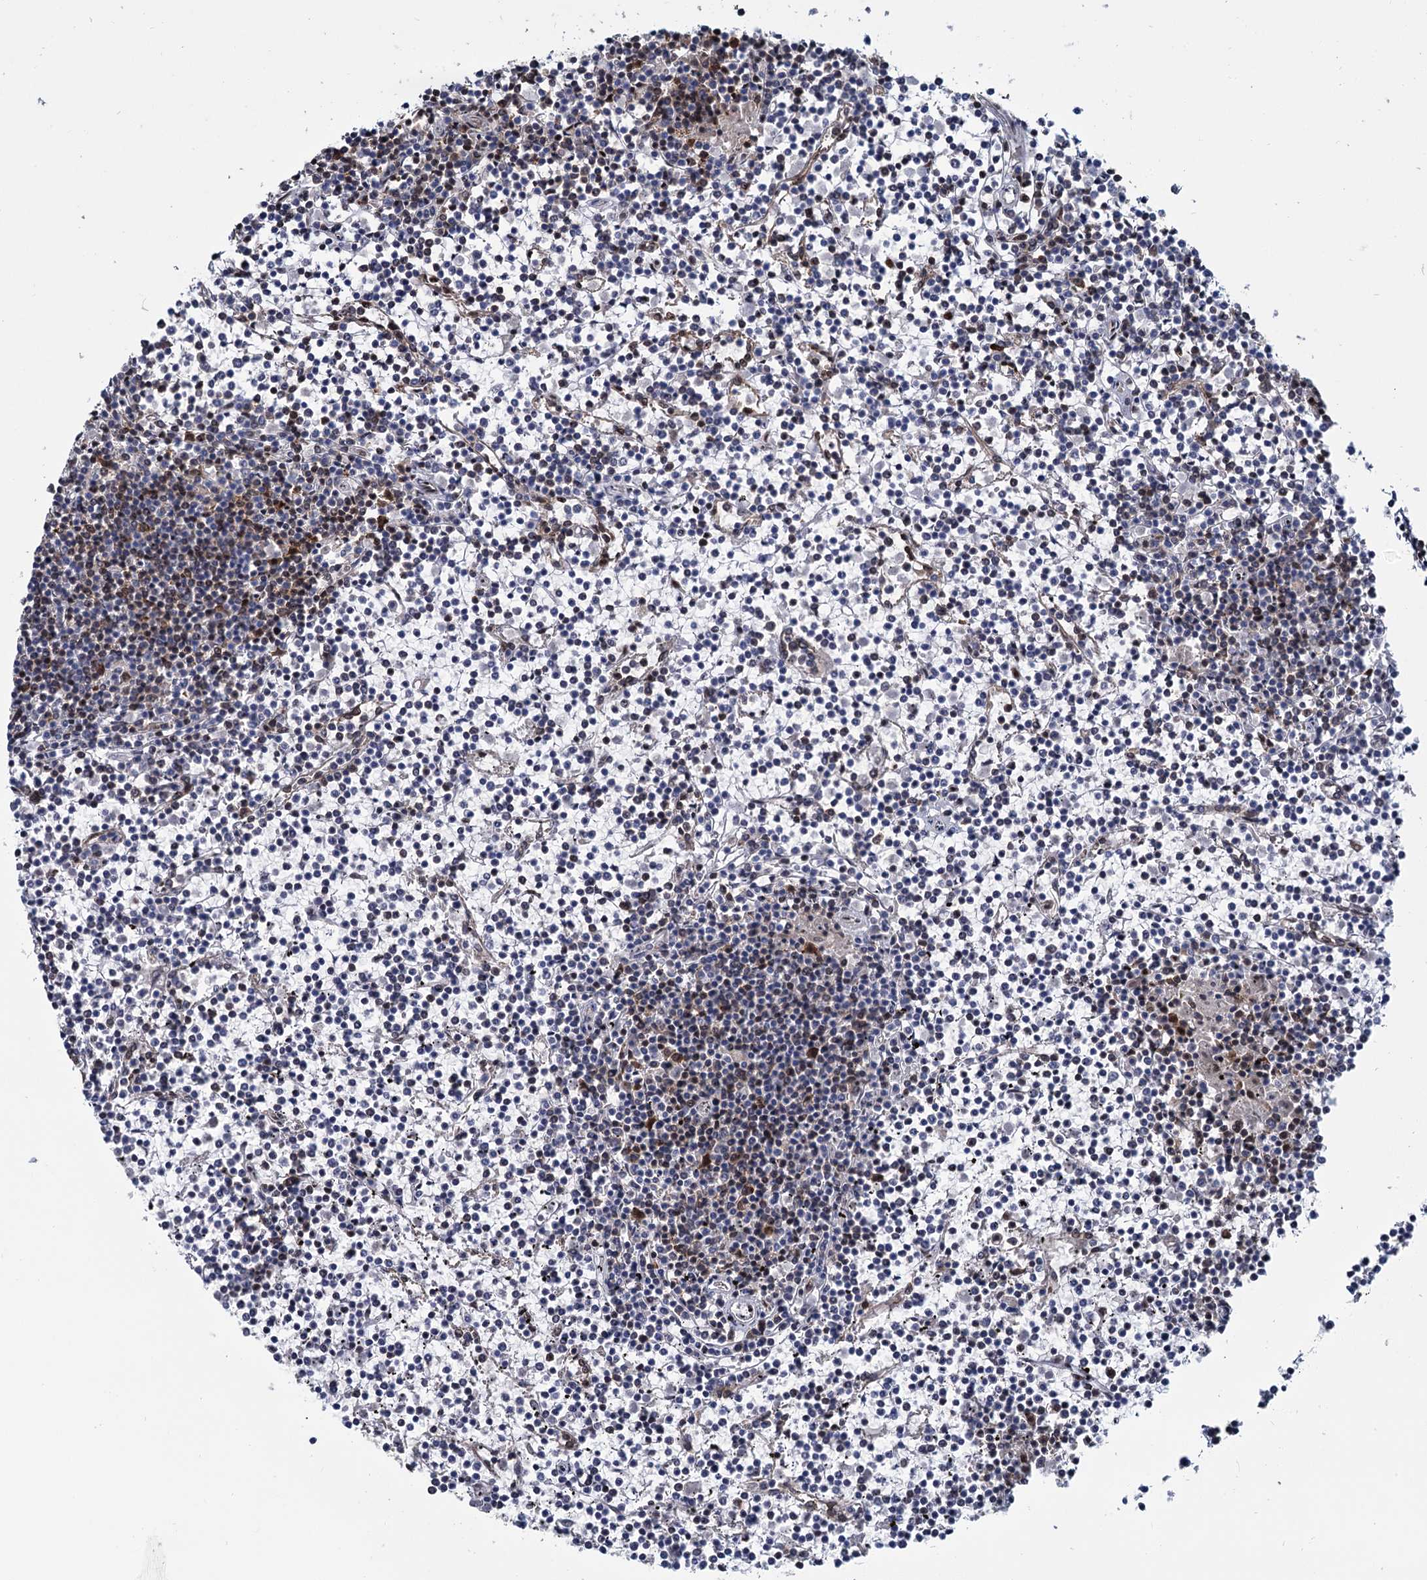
{"staining": {"intensity": "moderate", "quantity": "<25%", "location": "nuclear"}, "tissue": "lymphoma", "cell_type": "Tumor cells", "image_type": "cancer", "snomed": [{"axis": "morphology", "description": "Malignant lymphoma, non-Hodgkin's type, Low grade"}, {"axis": "topography", "description": "Spleen"}], "caption": "Lymphoma stained with a brown dye demonstrates moderate nuclear positive expression in about <25% of tumor cells.", "gene": "WBP4", "patient": {"sex": "female", "age": 19}}